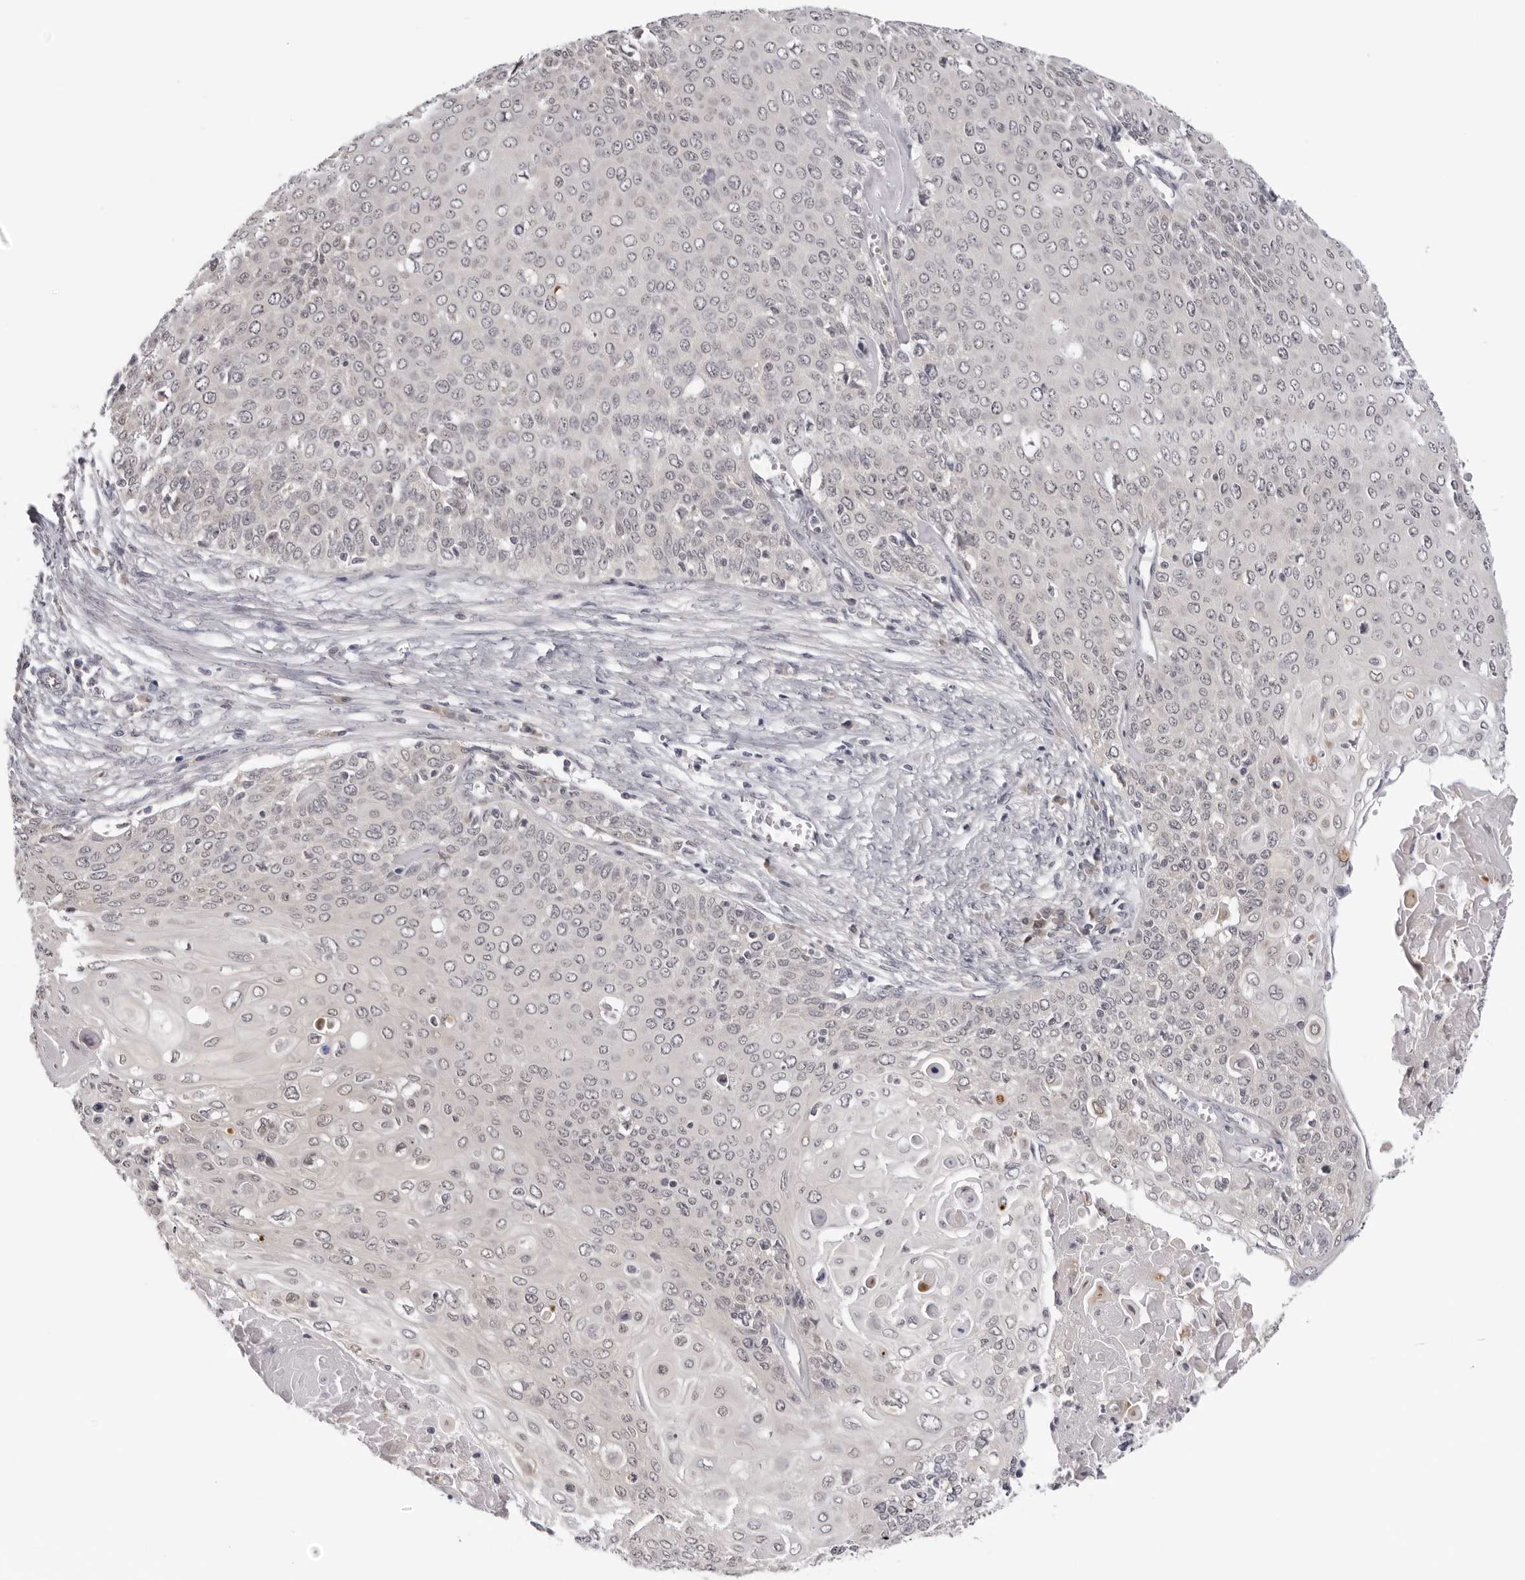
{"staining": {"intensity": "negative", "quantity": "none", "location": "none"}, "tissue": "cervical cancer", "cell_type": "Tumor cells", "image_type": "cancer", "snomed": [{"axis": "morphology", "description": "Squamous cell carcinoma, NOS"}, {"axis": "topography", "description": "Cervix"}], "caption": "High magnification brightfield microscopy of cervical cancer (squamous cell carcinoma) stained with DAB (brown) and counterstained with hematoxylin (blue): tumor cells show no significant staining.", "gene": "PRUNE1", "patient": {"sex": "female", "age": 39}}